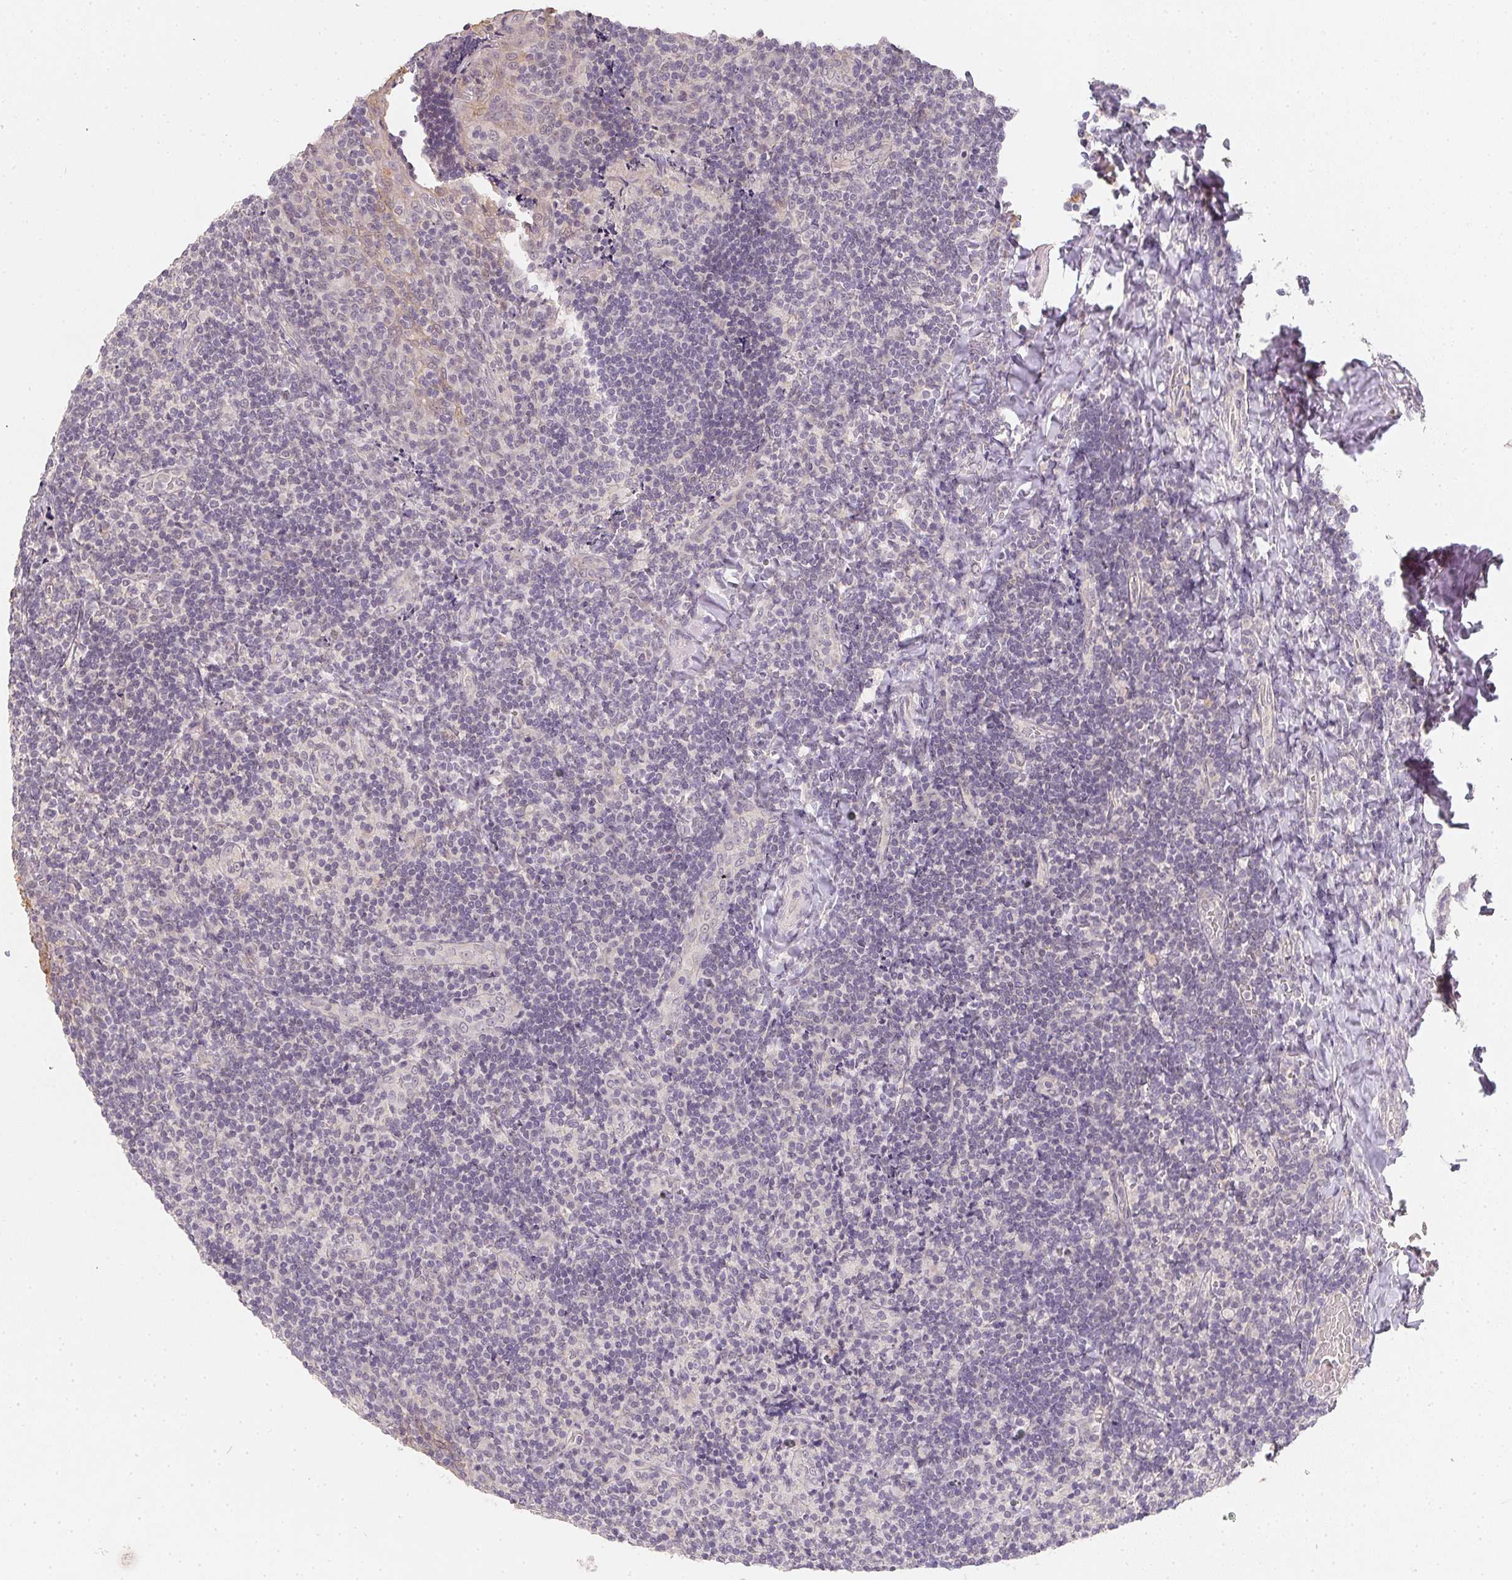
{"staining": {"intensity": "negative", "quantity": "none", "location": "none"}, "tissue": "tonsil", "cell_type": "Germinal center cells", "image_type": "normal", "snomed": [{"axis": "morphology", "description": "Normal tissue, NOS"}, {"axis": "topography", "description": "Tonsil"}], "caption": "Immunohistochemistry of normal tonsil displays no expression in germinal center cells.", "gene": "SOAT1", "patient": {"sex": "male", "age": 17}}